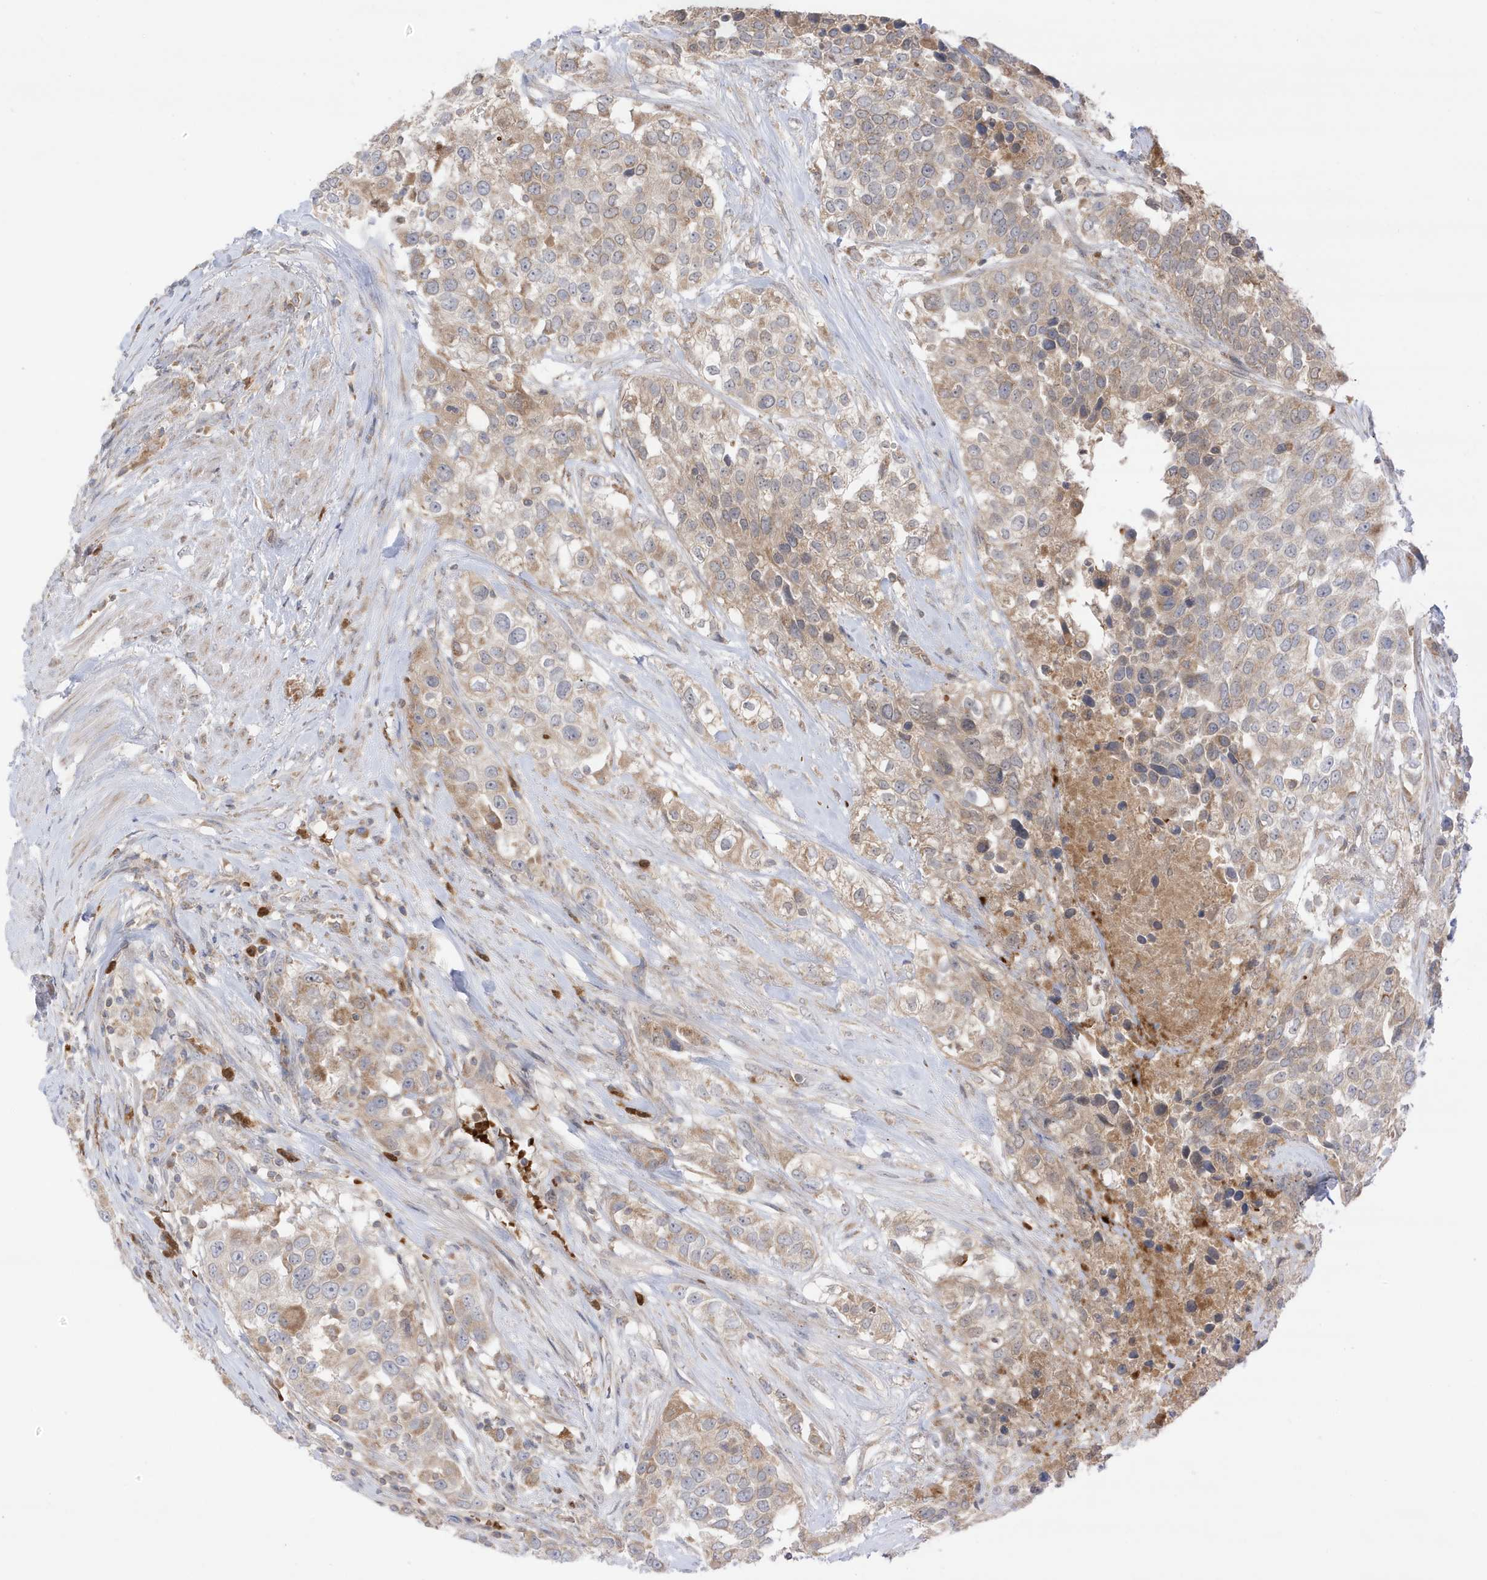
{"staining": {"intensity": "moderate", "quantity": "25%-75%", "location": "cytoplasmic/membranous"}, "tissue": "urothelial cancer", "cell_type": "Tumor cells", "image_type": "cancer", "snomed": [{"axis": "morphology", "description": "Urothelial carcinoma, High grade"}, {"axis": "topography", "description": "Urinary bladder"}], "caption": "Brown immunohistochemical staining in human urothelial cancer displays moderate cytoplasmic/membranous staining in approximately 25%-75% of tumor cells.", "gene": "NPPC", "patient": {"sex": "female", "age": 80}}